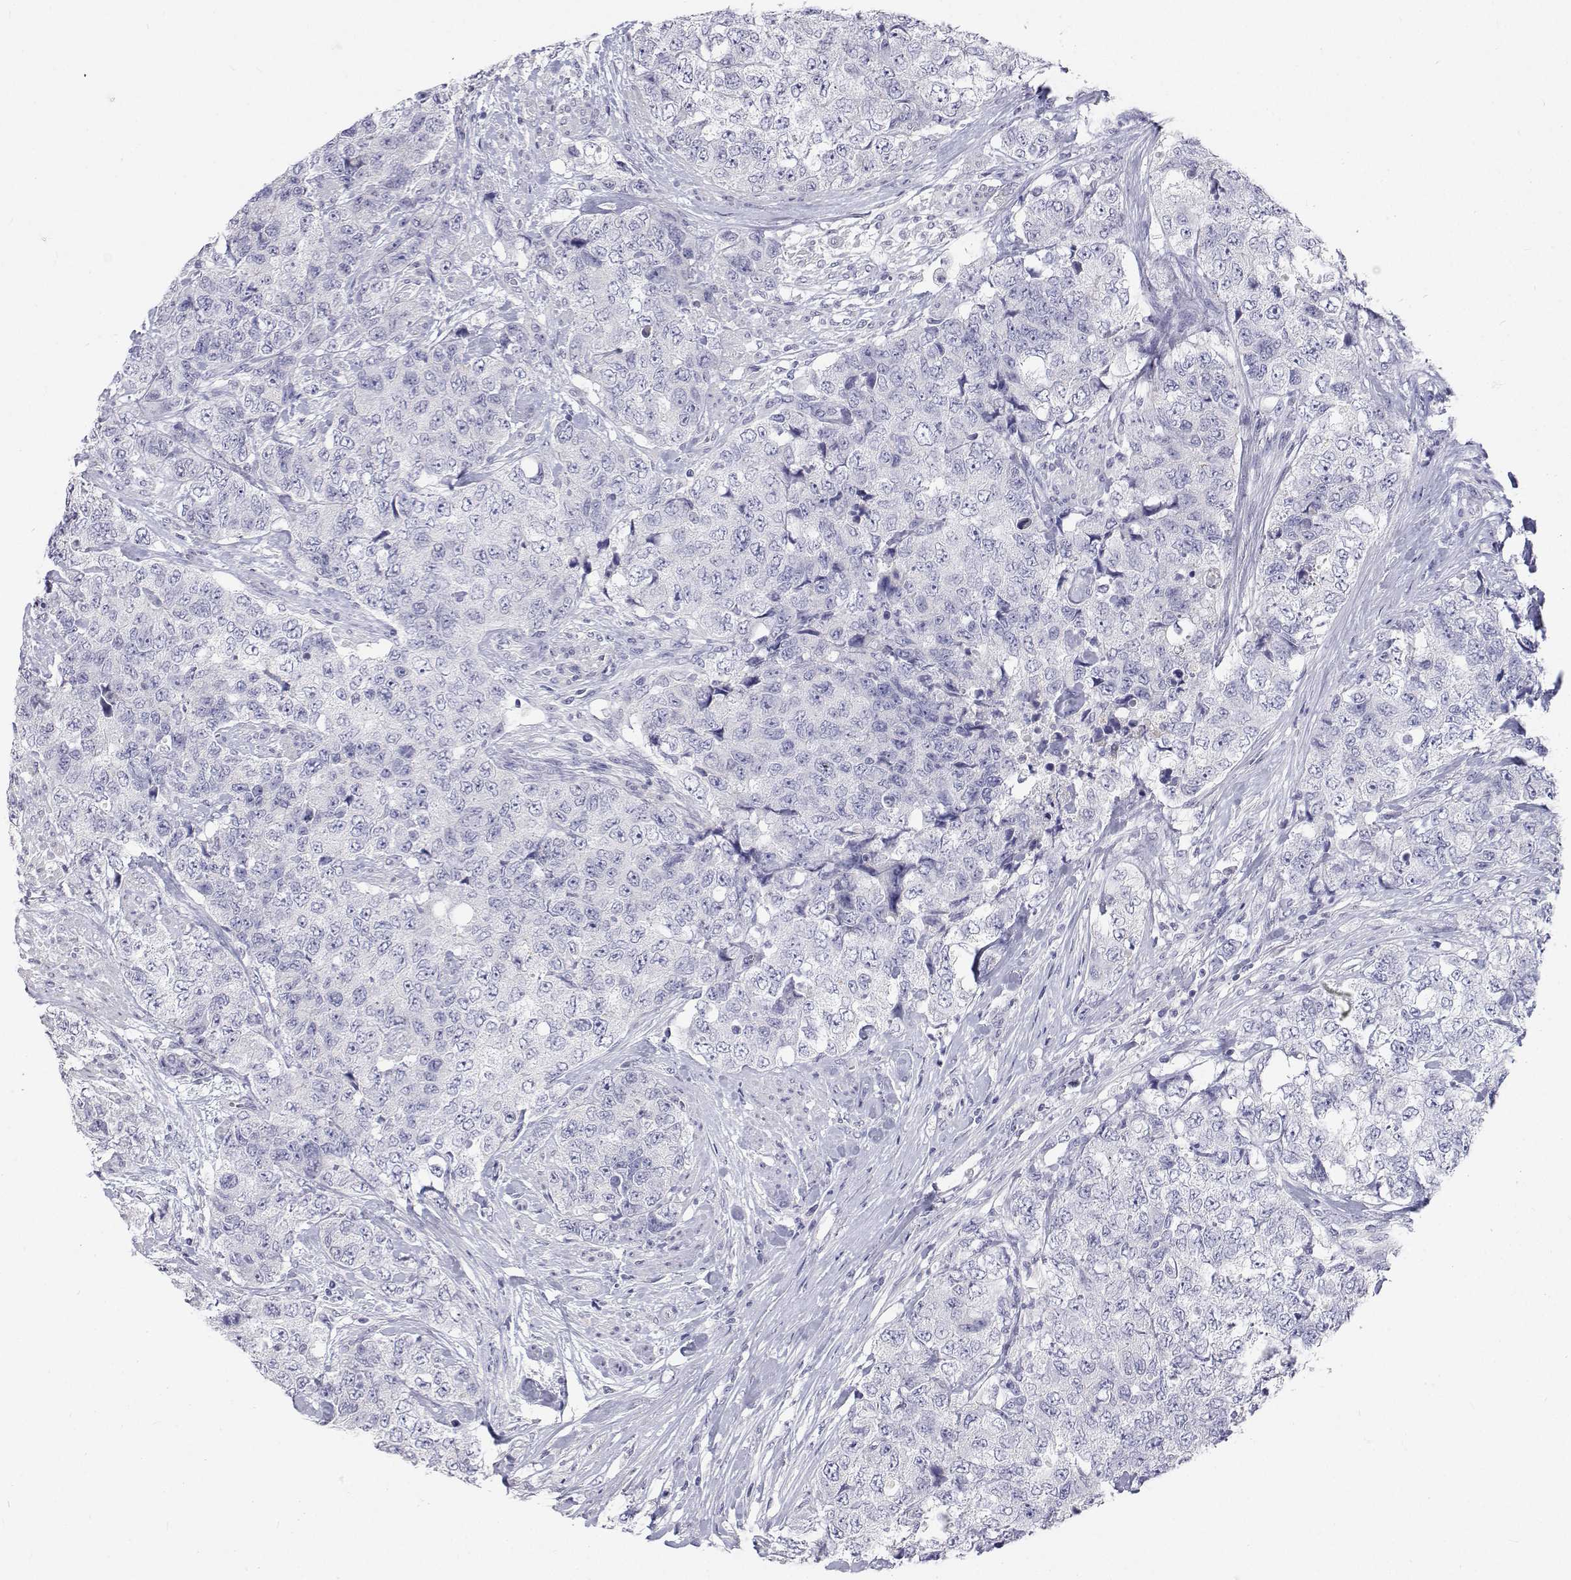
{"staining": {"intensity": "negative", "quantity": "none", "location": "none"}, "tissue": "urothelial cancer", "cell_type": "Tumor cells", "image_type": "cancer", "snomed": [{"axis": "morphology", "description": "Urothelial carcinoma, High grade"}, {"axis": "topography", "description": "Urinary bladder"}], "caption": "Protein analysis of urothelial carcinoma (high-grade) shows no significant staining in tumor cells.", "gene": "NCR2", "patient": {"sex": "female", "age": 78}}